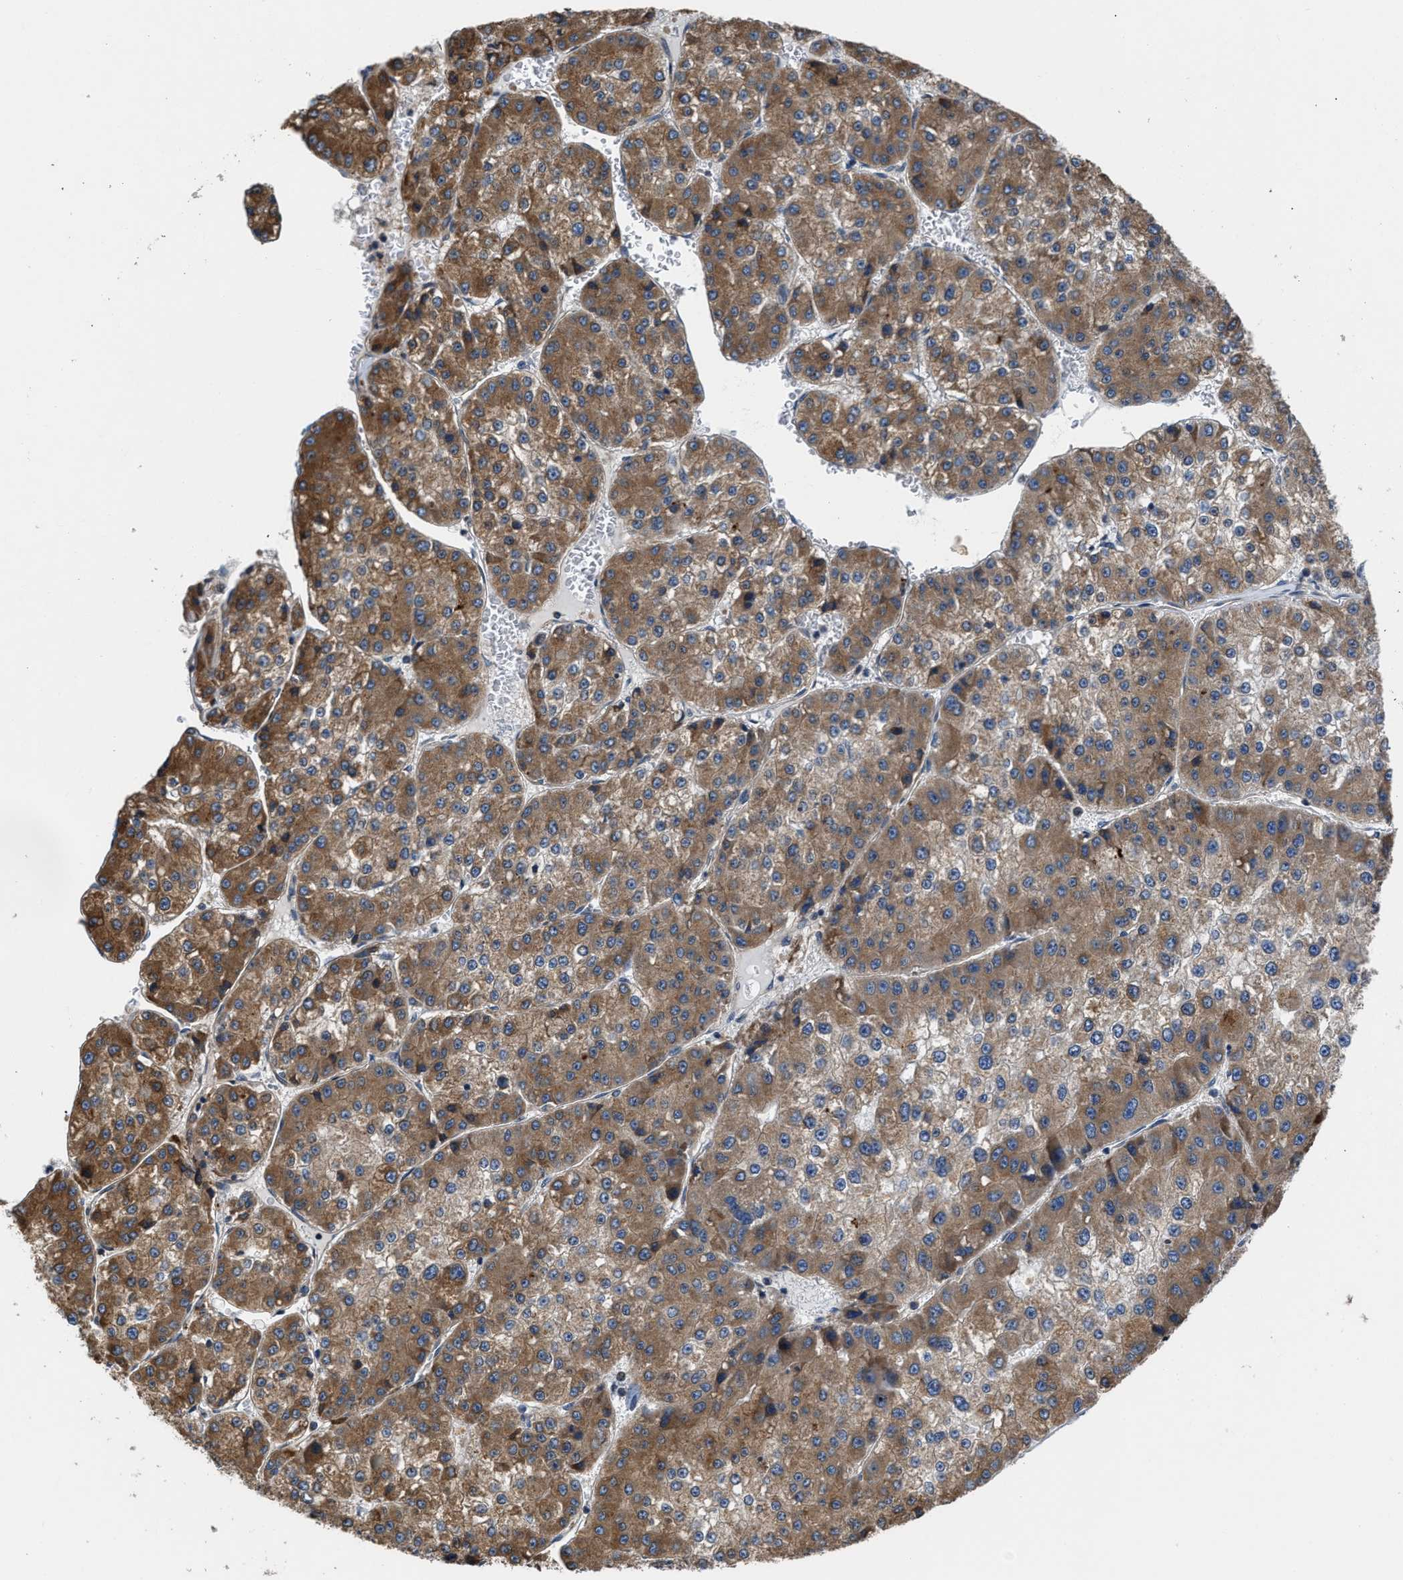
{"staining": {"intensity": "moderate", "quantity": ">75%", "location": "cytoplasmic/membranous"}, "tissue": "liver cancer", "cell_type": "Tumor cells", "image_type": "cancer", "snomed": [{"axis": "morphology", "description": "Carcinoma, Hepatocellular, NOS"}, {"axis": "topography", "description": "Liver"}], "caption": "IHC (DAB) staining of liver hepatocellular carcinoma exhibits moderate cytoplasmic/membranous protein expression in about >75% of tumor cells.", "gene": "CEP128", "patient": {"sex": "female", "age": 73}}